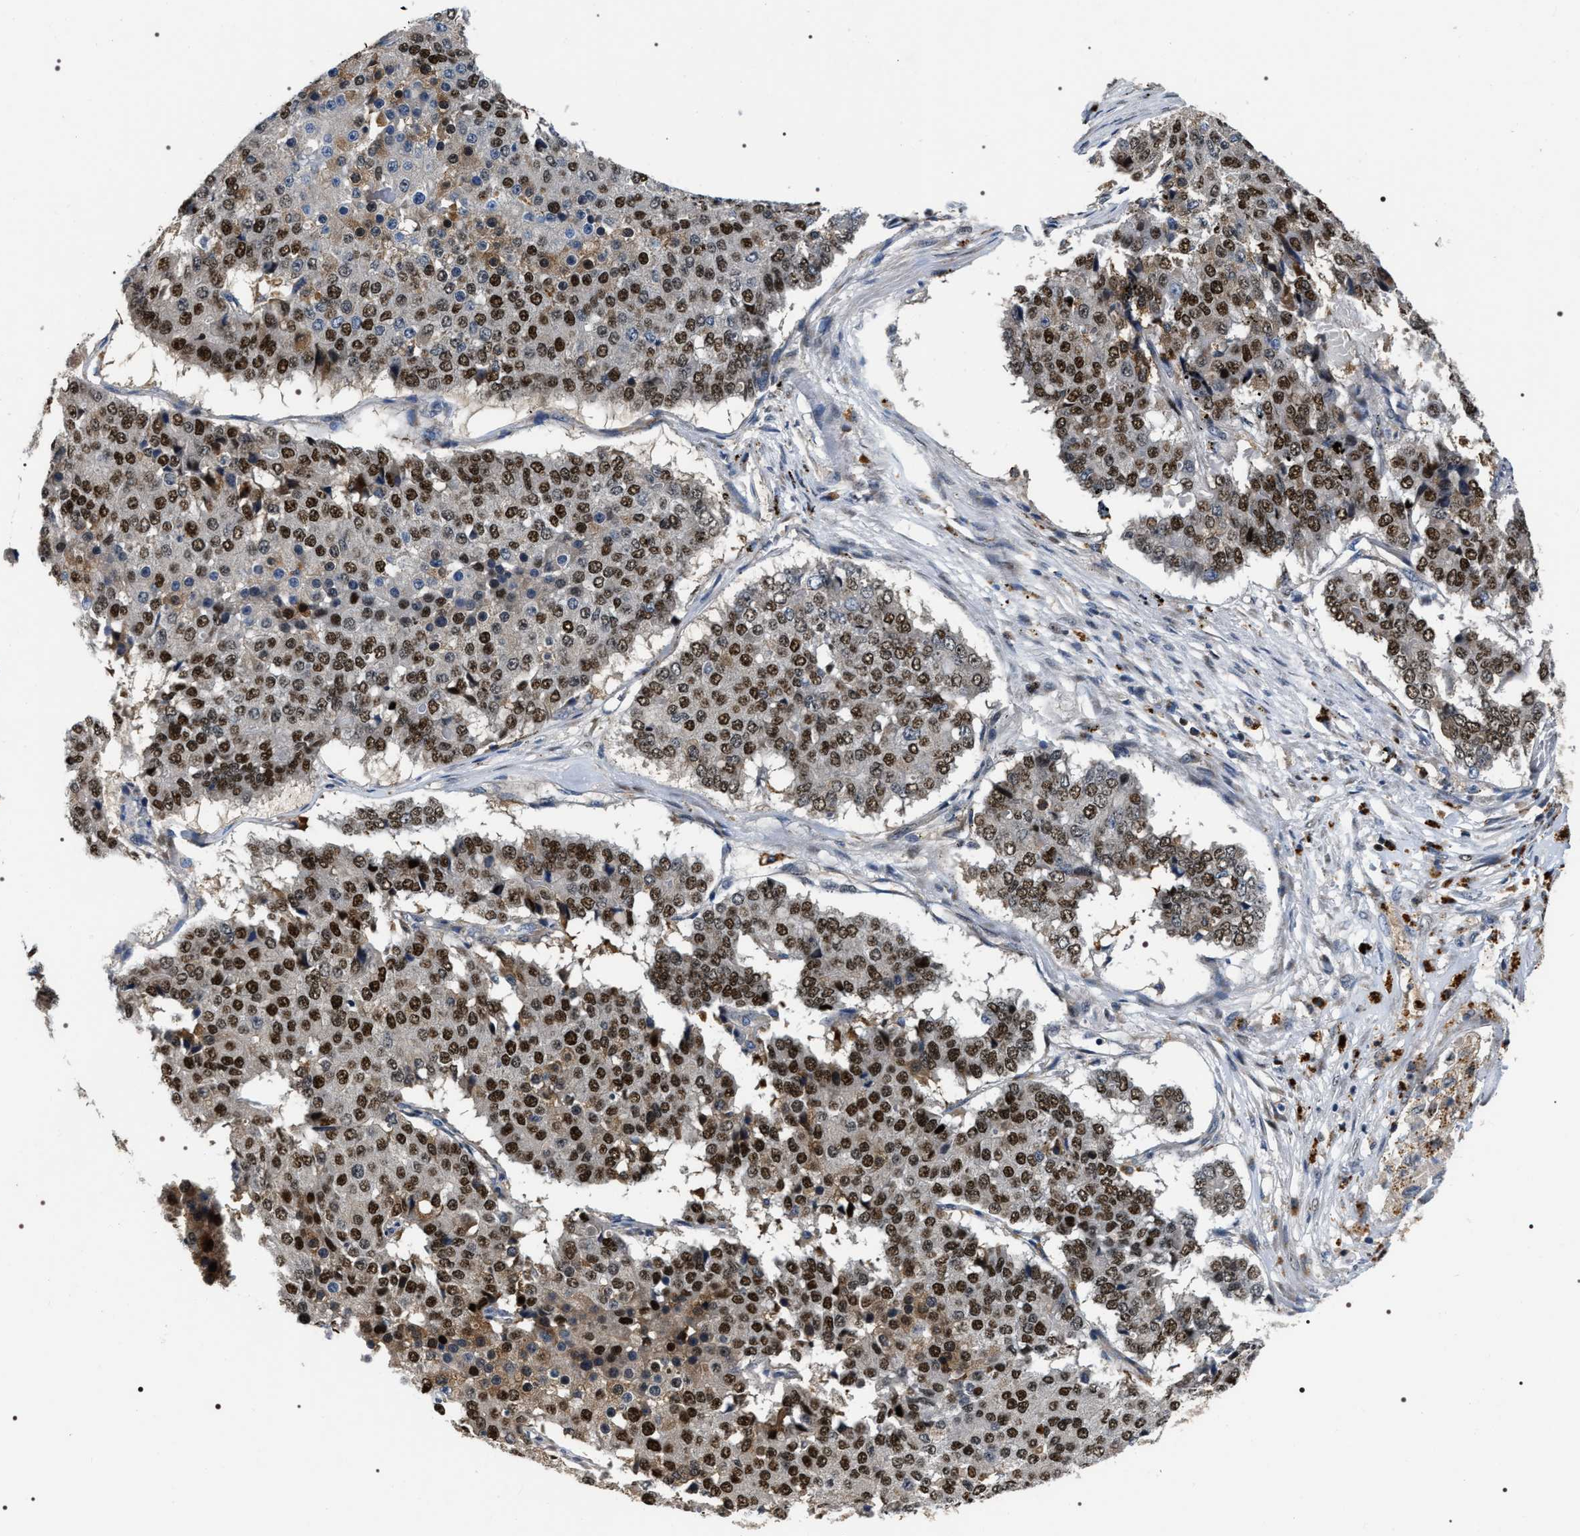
{"staining": {"intensity": "strong", "quantity": ">75%", "location": "nuclear"}, "tissue": "pancreatic cancer", "cell_type": "Tumor cells", "image_type": "cancer", "snomed": [{"axis": "morphology", "description": "Adenocarcinoma, NOS"}, {"axis": "topography", "description": "Pancreas"}], "caption": "Strong nuclear positivity for a protein is identified in about >75% of tumor cells of pancreatic cancer (adenocarcinoma) using immunohistochemistry.", "gene": "C7orf25", "patient": {"sex": "male", "age": 50}}